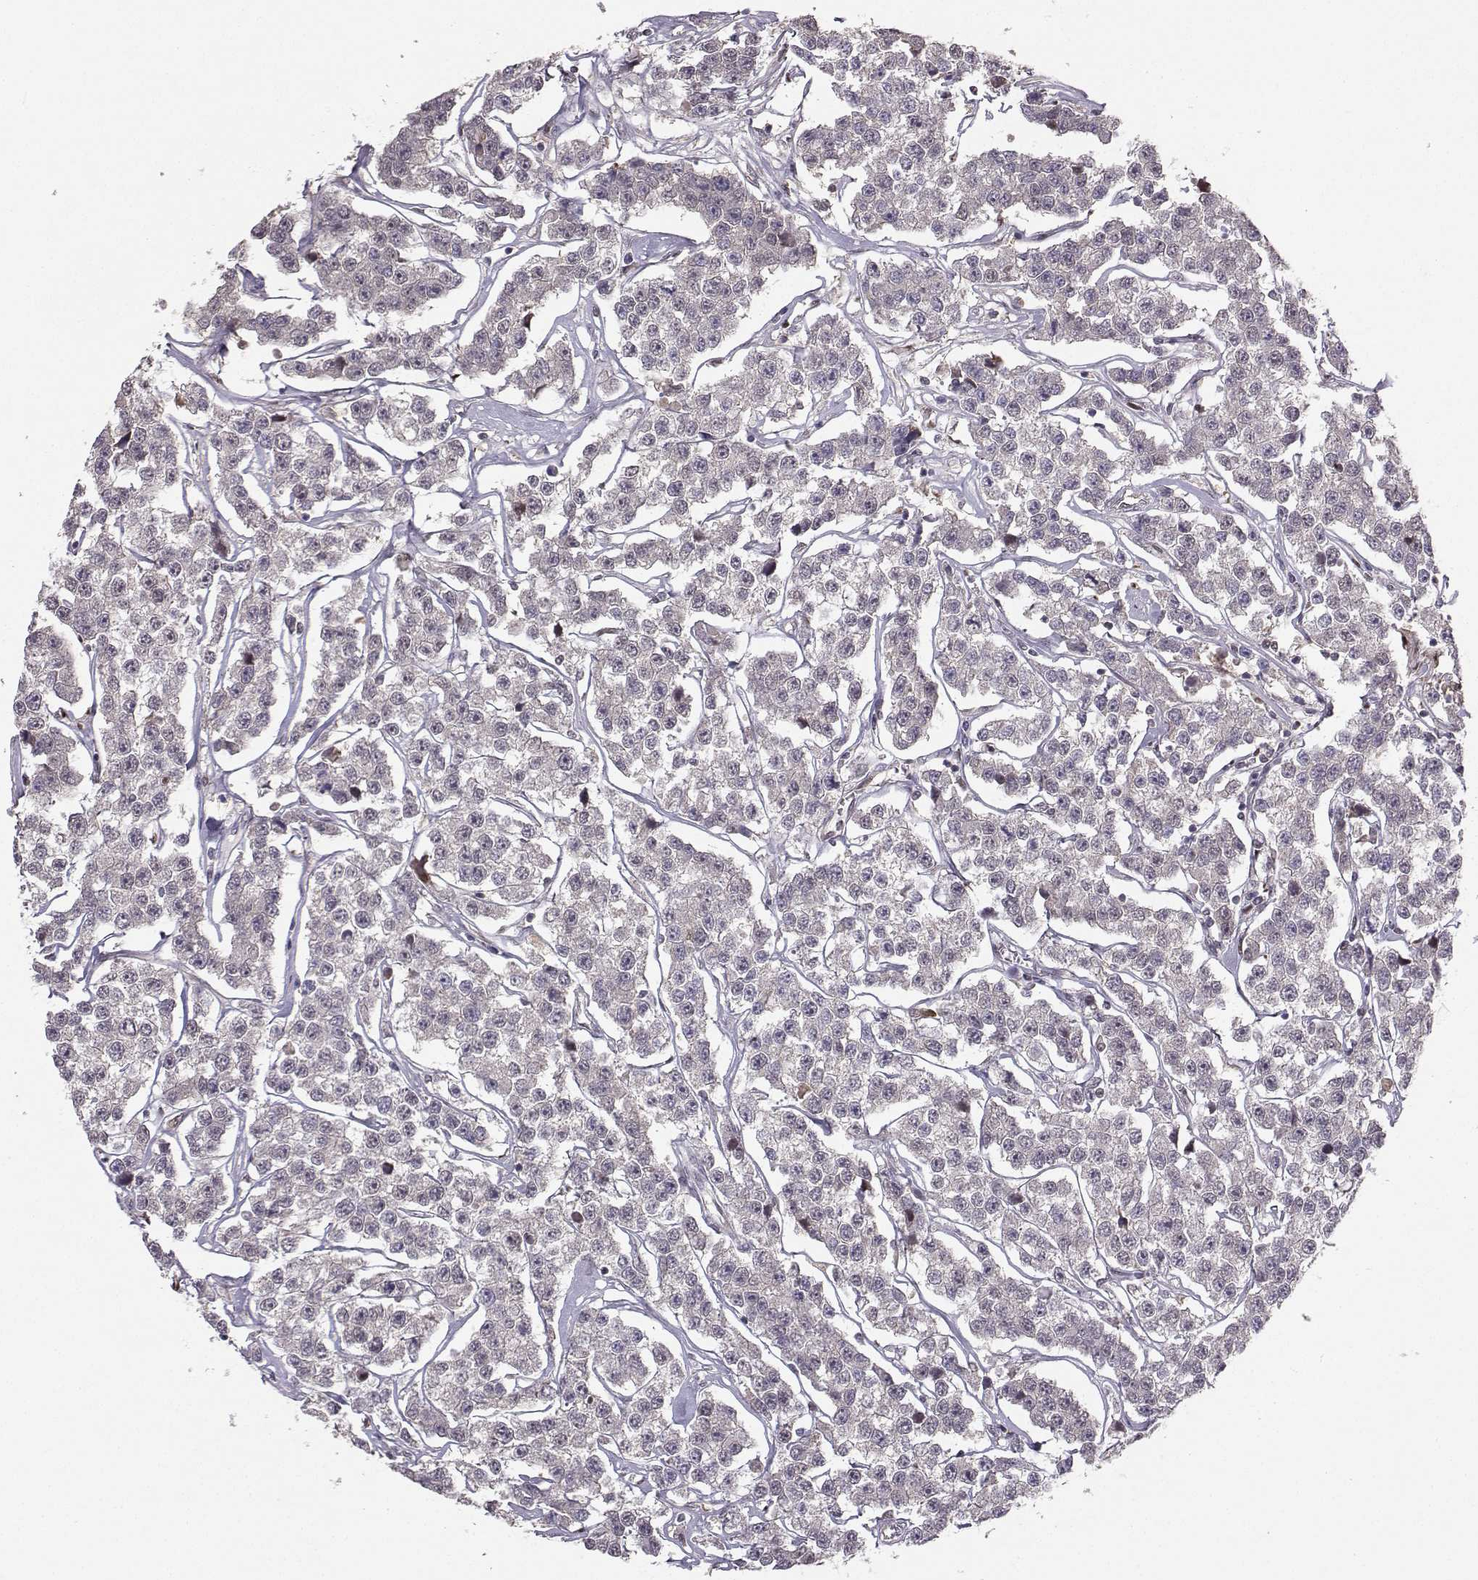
{"staining": {"intensity": "negative", "quantity": "none", "location": "none"}, "tissue": "testis cancer", "cell_type": "Tumor cells", "image_type": "cancer", "snomed": [{"axis": "morphology", "description": "Seminoma, NOS"}, {"axis": "topography", "description": "Testis"}], "caption": "An image of testis cancer (seminoma) stained for a protein displays no brown staining in tumor cells.", "gene": "PKP2", "patient": {"sex": "male", "age": 59}}